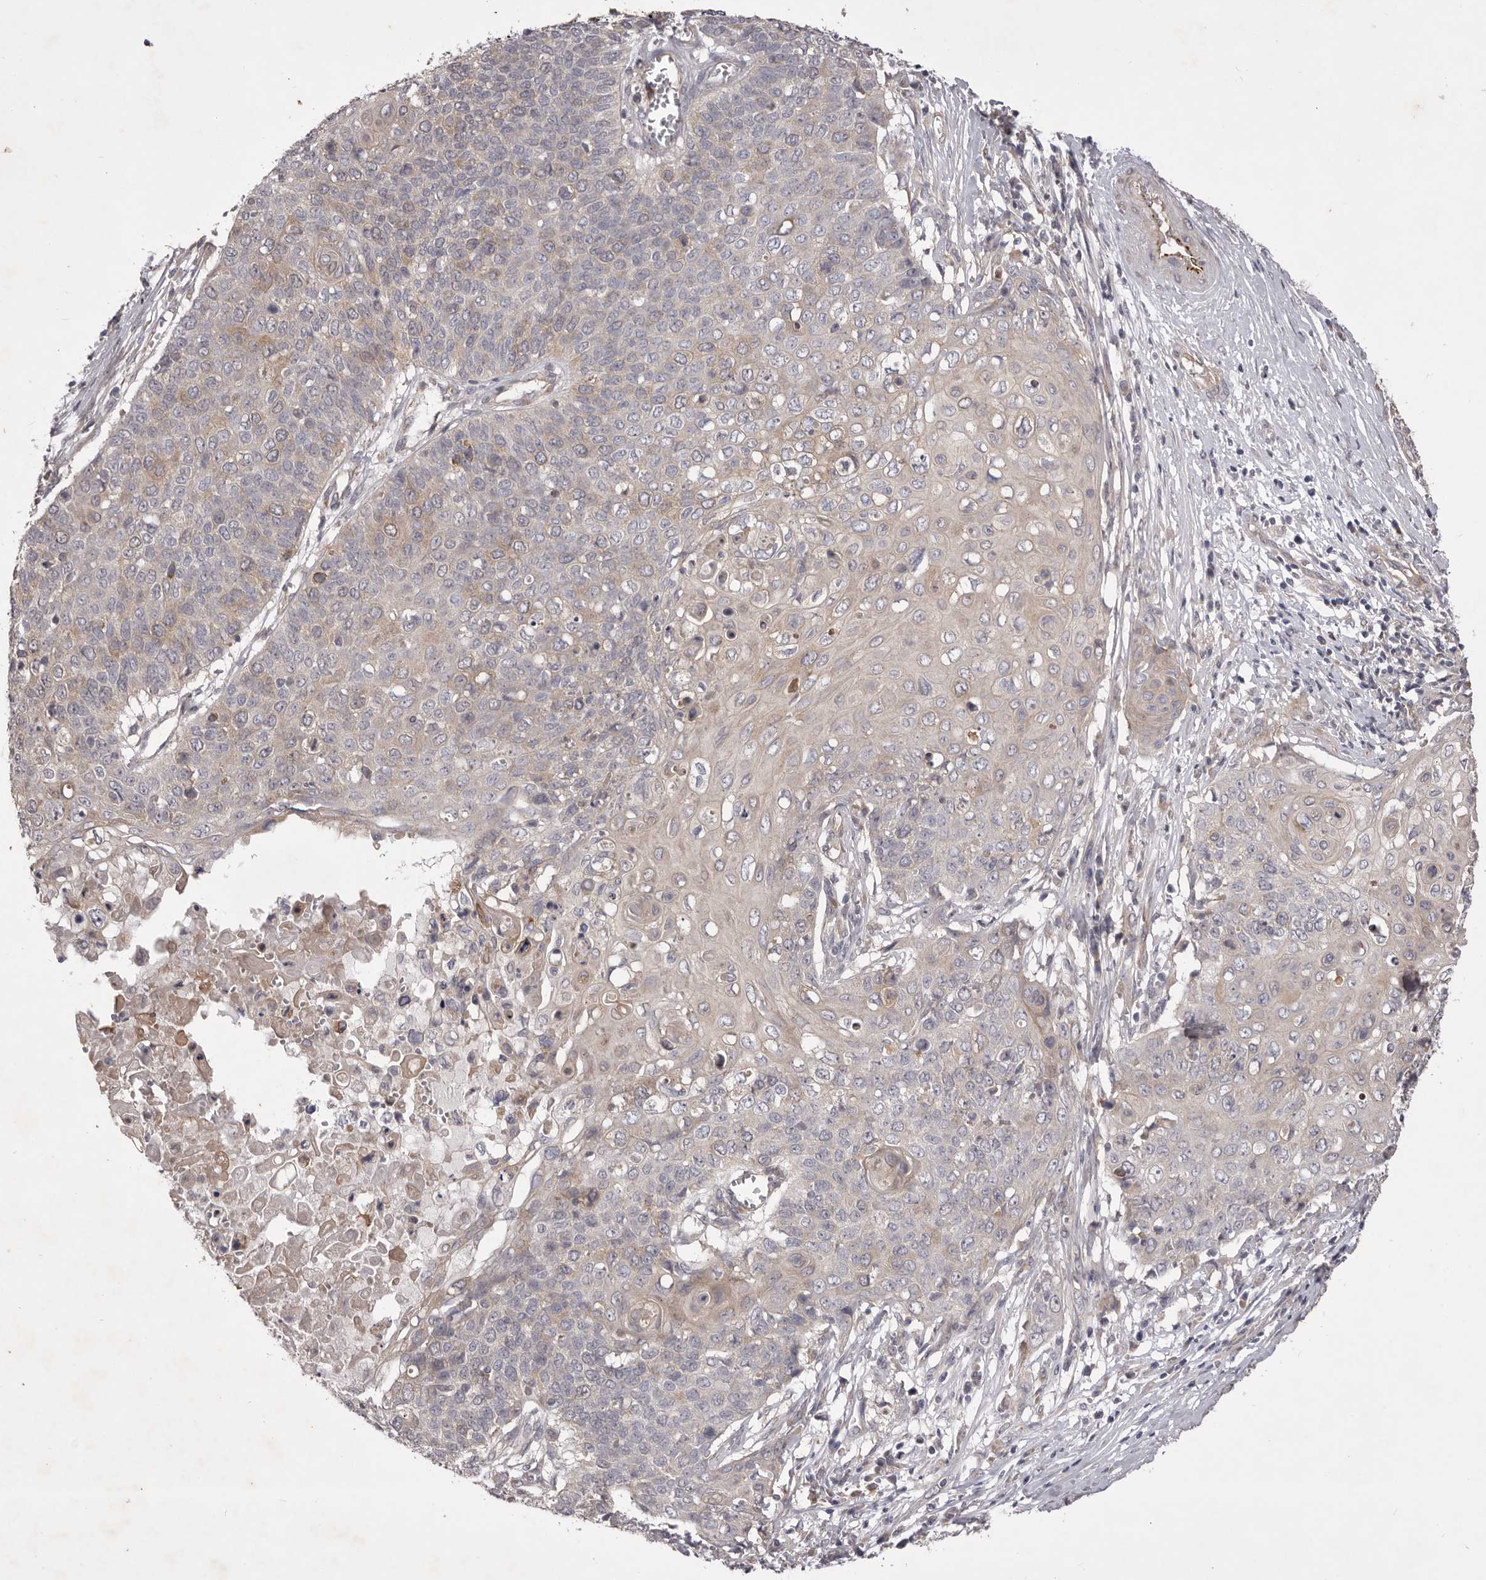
{"staining": {"intensity": "negative", "quantity": "none", "location": "none"}, "tissue": "cervical cancer", "cell_type": "Tumor cells", "image_type": "cancer", "snomed": [{"axis": "morphology", "description": "Squamous cell carcinoma, NOS"}, {"axis": "topography", "description": "Cervix"}], "caption": "A high-resolution photomicrograph shows immunohistochemistry staining of squamous cell carcinoma (cervical), which exhibits no significant expression in tumor cells.", "gene": "PNRC1", "patient": {"sex": "female", "age": 39}}